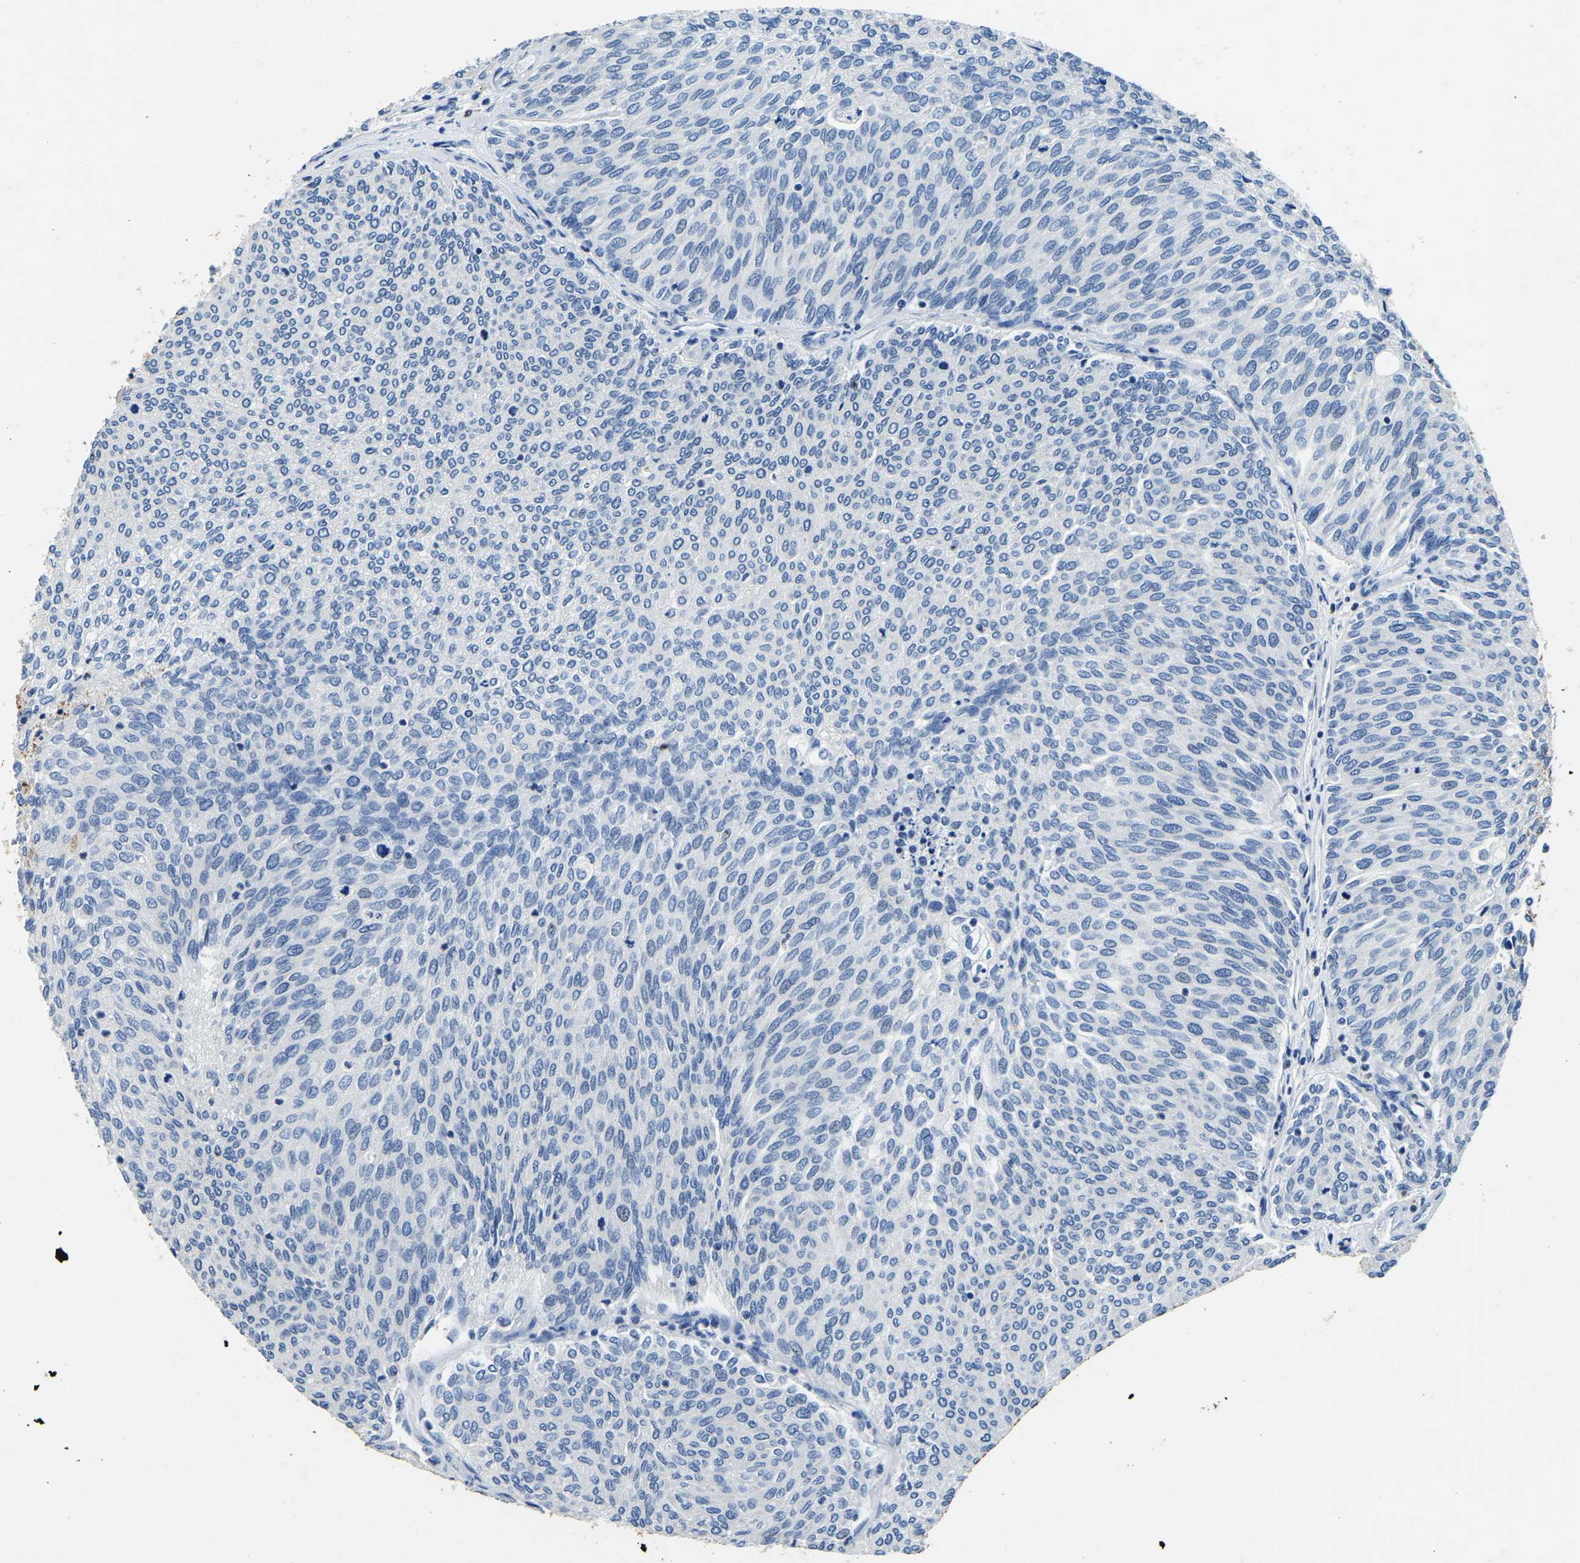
{"staining": {"intensity": "negative", "quantity": "none", "location": "none"}, "tissue": "urothelial cancer", "cell_type": "Tumor cells", "image_type": "cancer", "snomed": [{"axis": "morphology", "description": "Urothelial carcinoma, Low grade"}, {"axis": "topography", "description": "Urinary bladder"}], "caption": "An image of human urothelial cancer is negative for staining in tumor cells. (Stains: DAB immunohistochemistry (IHC) with hematoxylin counter stain, Microscopy: brightfield microscopy at high magnification).", "gene": "UBN2", "patient": {"sex": "female", "age": 79}}